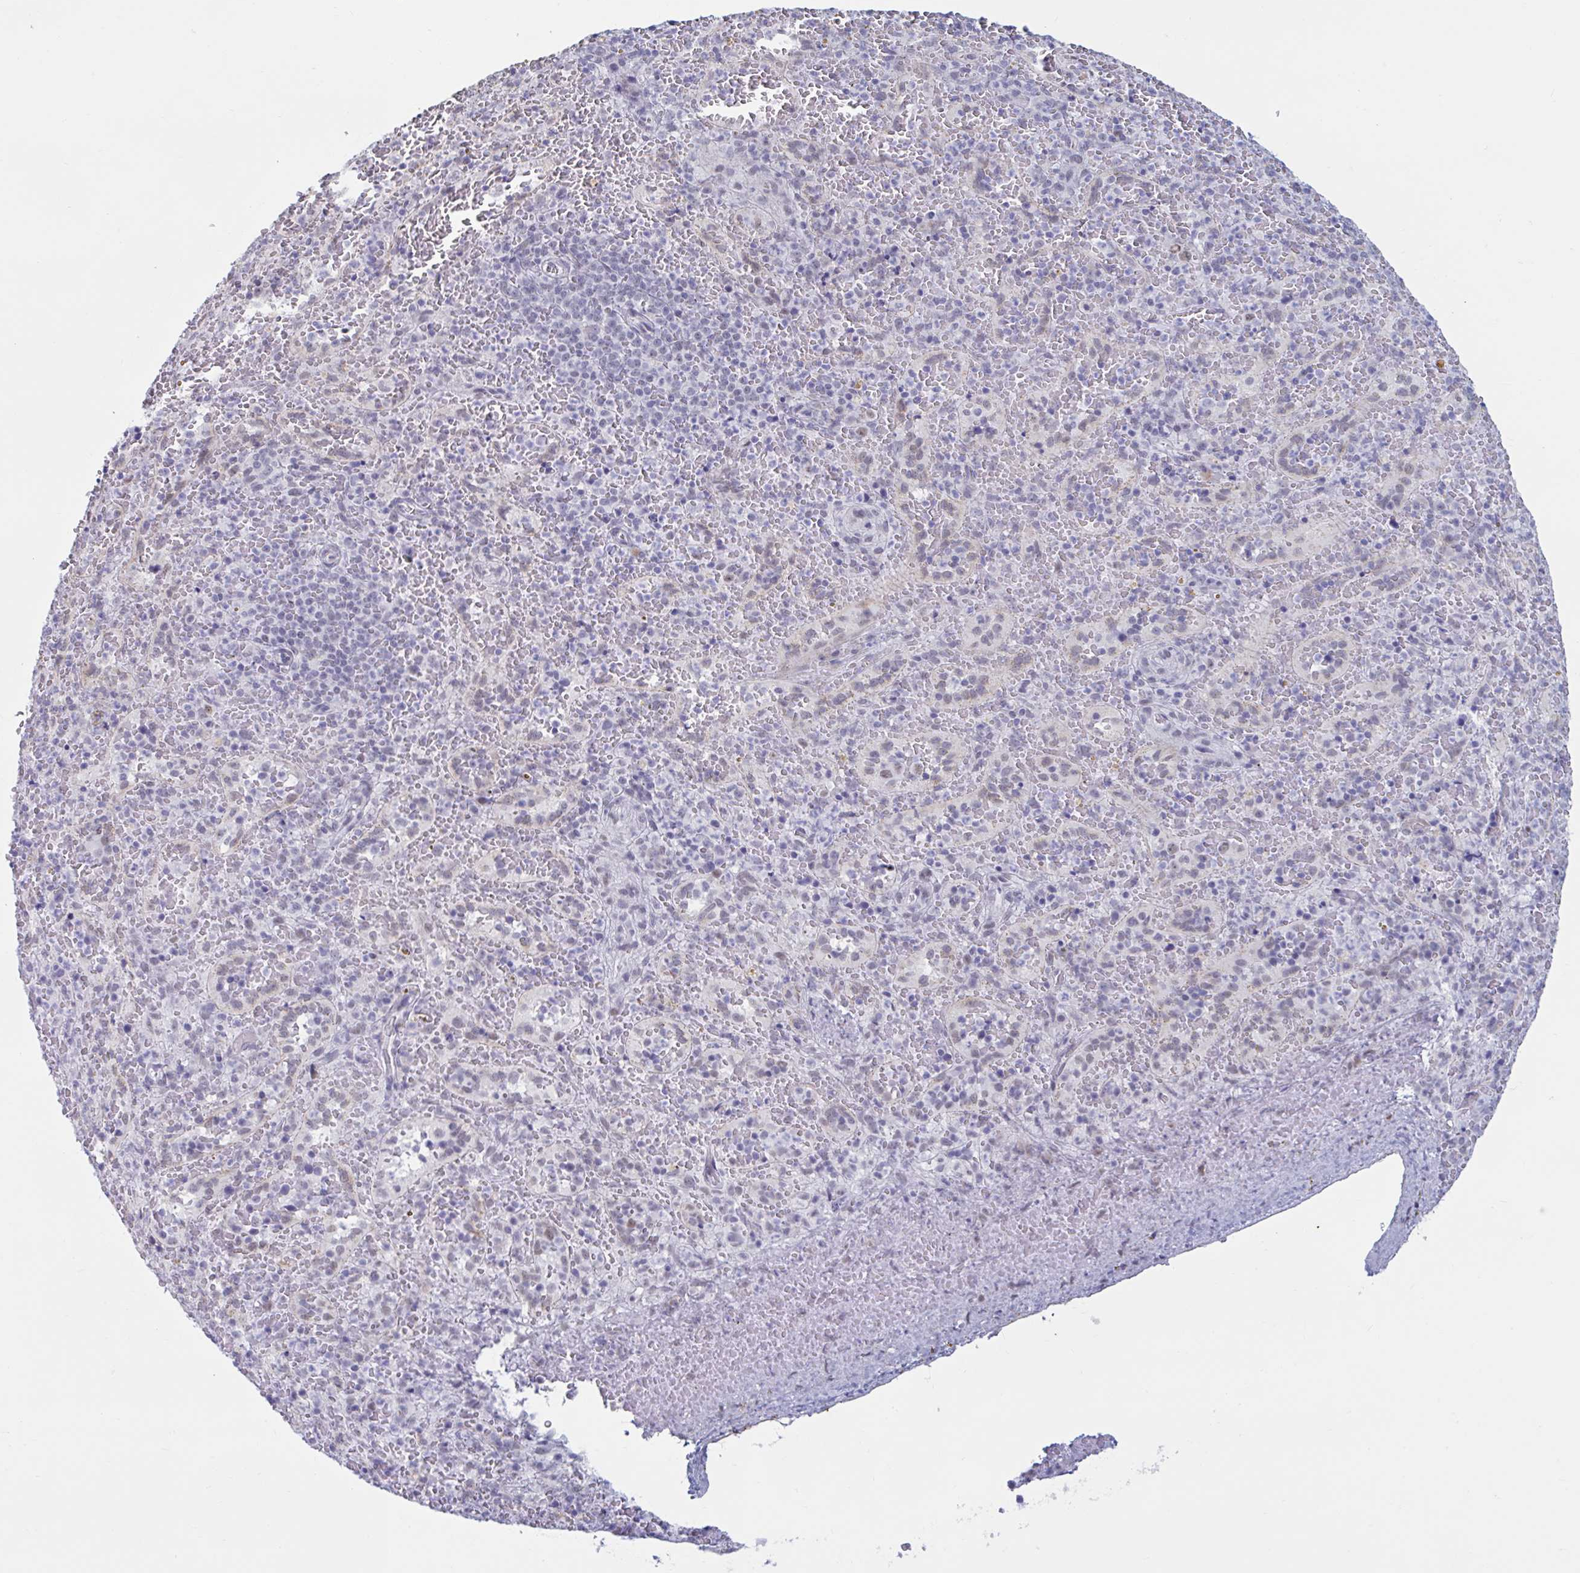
{"staining": {"intensity": "negative", "quantity": "none", "location": "none"}, "tissue": "spleen", "cell_type": "Cells in red pulp", "image_type": "normal", "snomed": [{"axis": "morphology", "description": "Normal tissue, NOS"}, {"axis": "topography", "description": "Spleen"}], "caption": "The micrograph exhibits no significant positivity in cells in red pulp of spleen. (Brightfield microscopy of DAB immunohistochemistry (IHC) at high magnification).", "gene": "MSMB", "patient": {"sex": "female", "age": 50}}